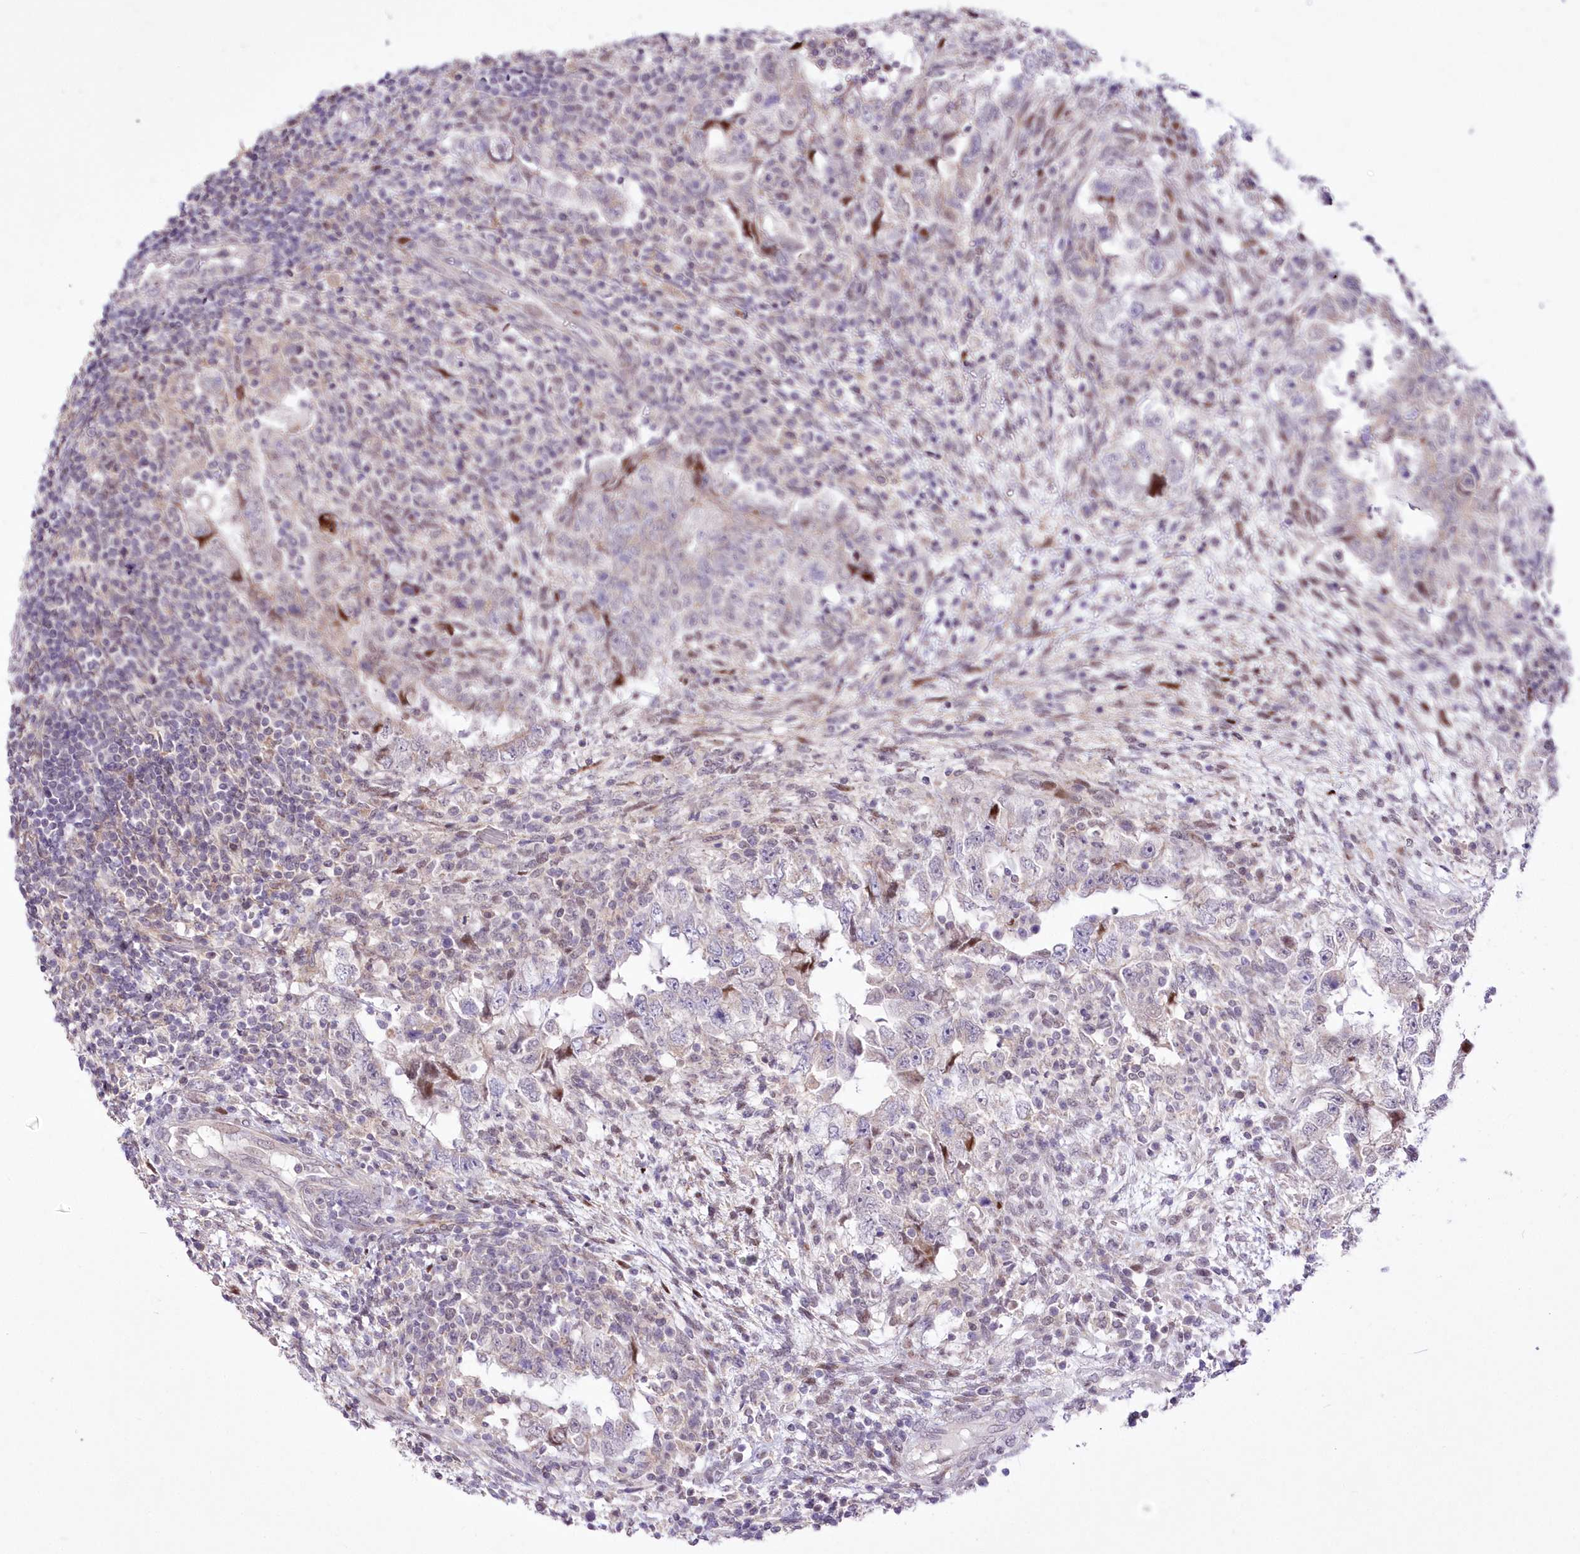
{"staining": {"intensity": "negative", "quantity": "none", "location": "none"}, "tissue": "testis cancer", "cell_type": "Tumor cells", "image_type": "cancer", "snomed": [{"axis": "morphology", "description": "Carcinoma, Embryonal, NOS"}, {"axis": "topography", "description": "Testis"}], "caption": "Tumor cells show no significant positivity in testis embryonal carcinoma. The staining is performed using DAB brown chromogen with nuclei counter-stained in using hematoxylin.", "gene": "FAM241B", "patient": {"sex": "male", "age": 26}}